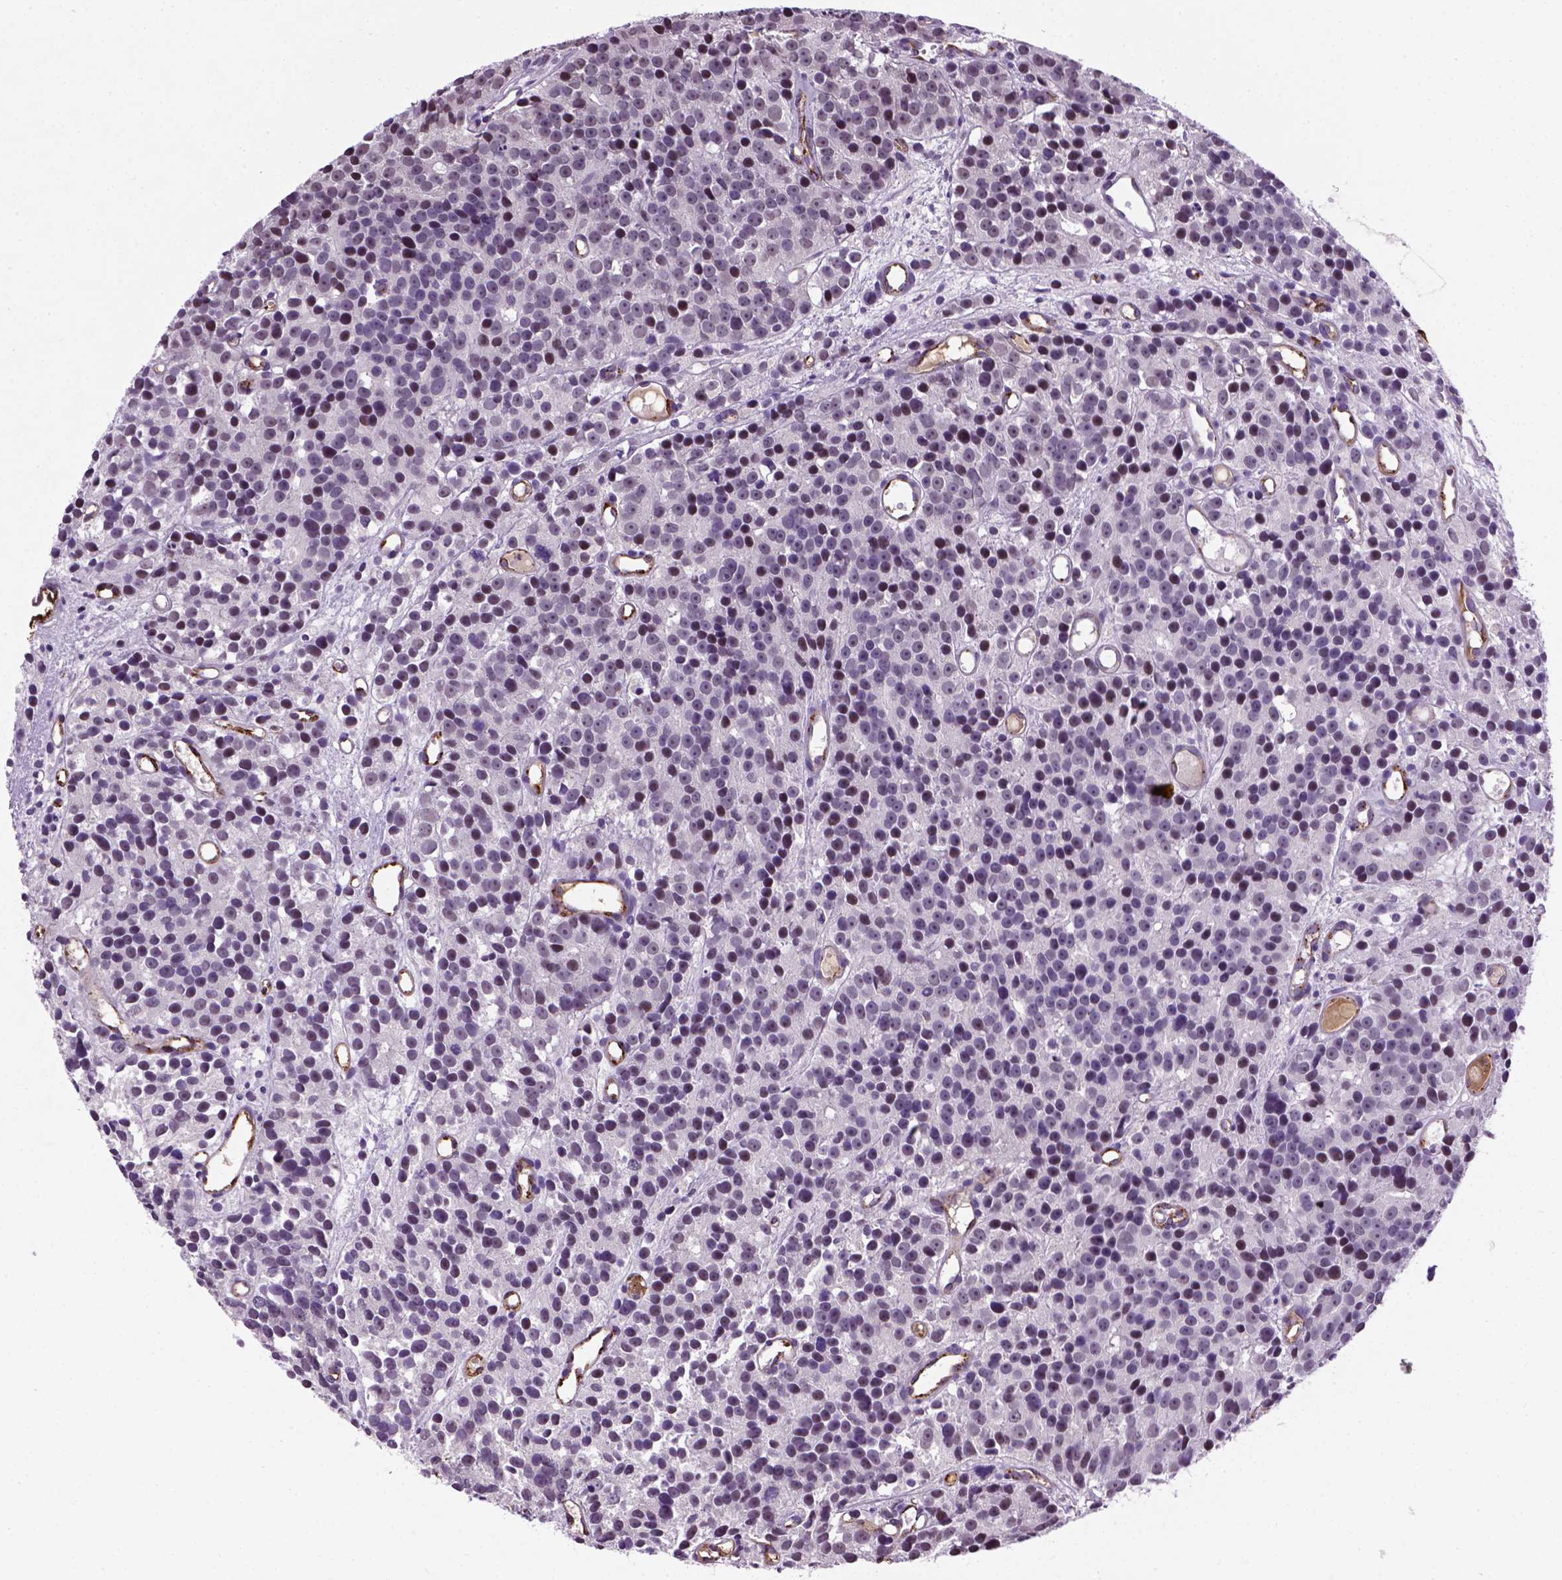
{"staining": {"intensity": "negative", "quantity": "none", "location": "none"}, "tissue": "prostate cancer", "cell_type": "Tumor cells", "image_type": "cancer", "snomed": [{"axis": "morphology", "description": "Adenocarcinoma, High grade"}, {"axis": "topography", "description": "Prostate"}], "caption": "Immunohistochemical staining of human adenocarcinoma (high-grade) (prostate) demonstrates no significant expression in tumor cells.", "gene": "VWF", "patient": {"sex": "male", "age": 77}}